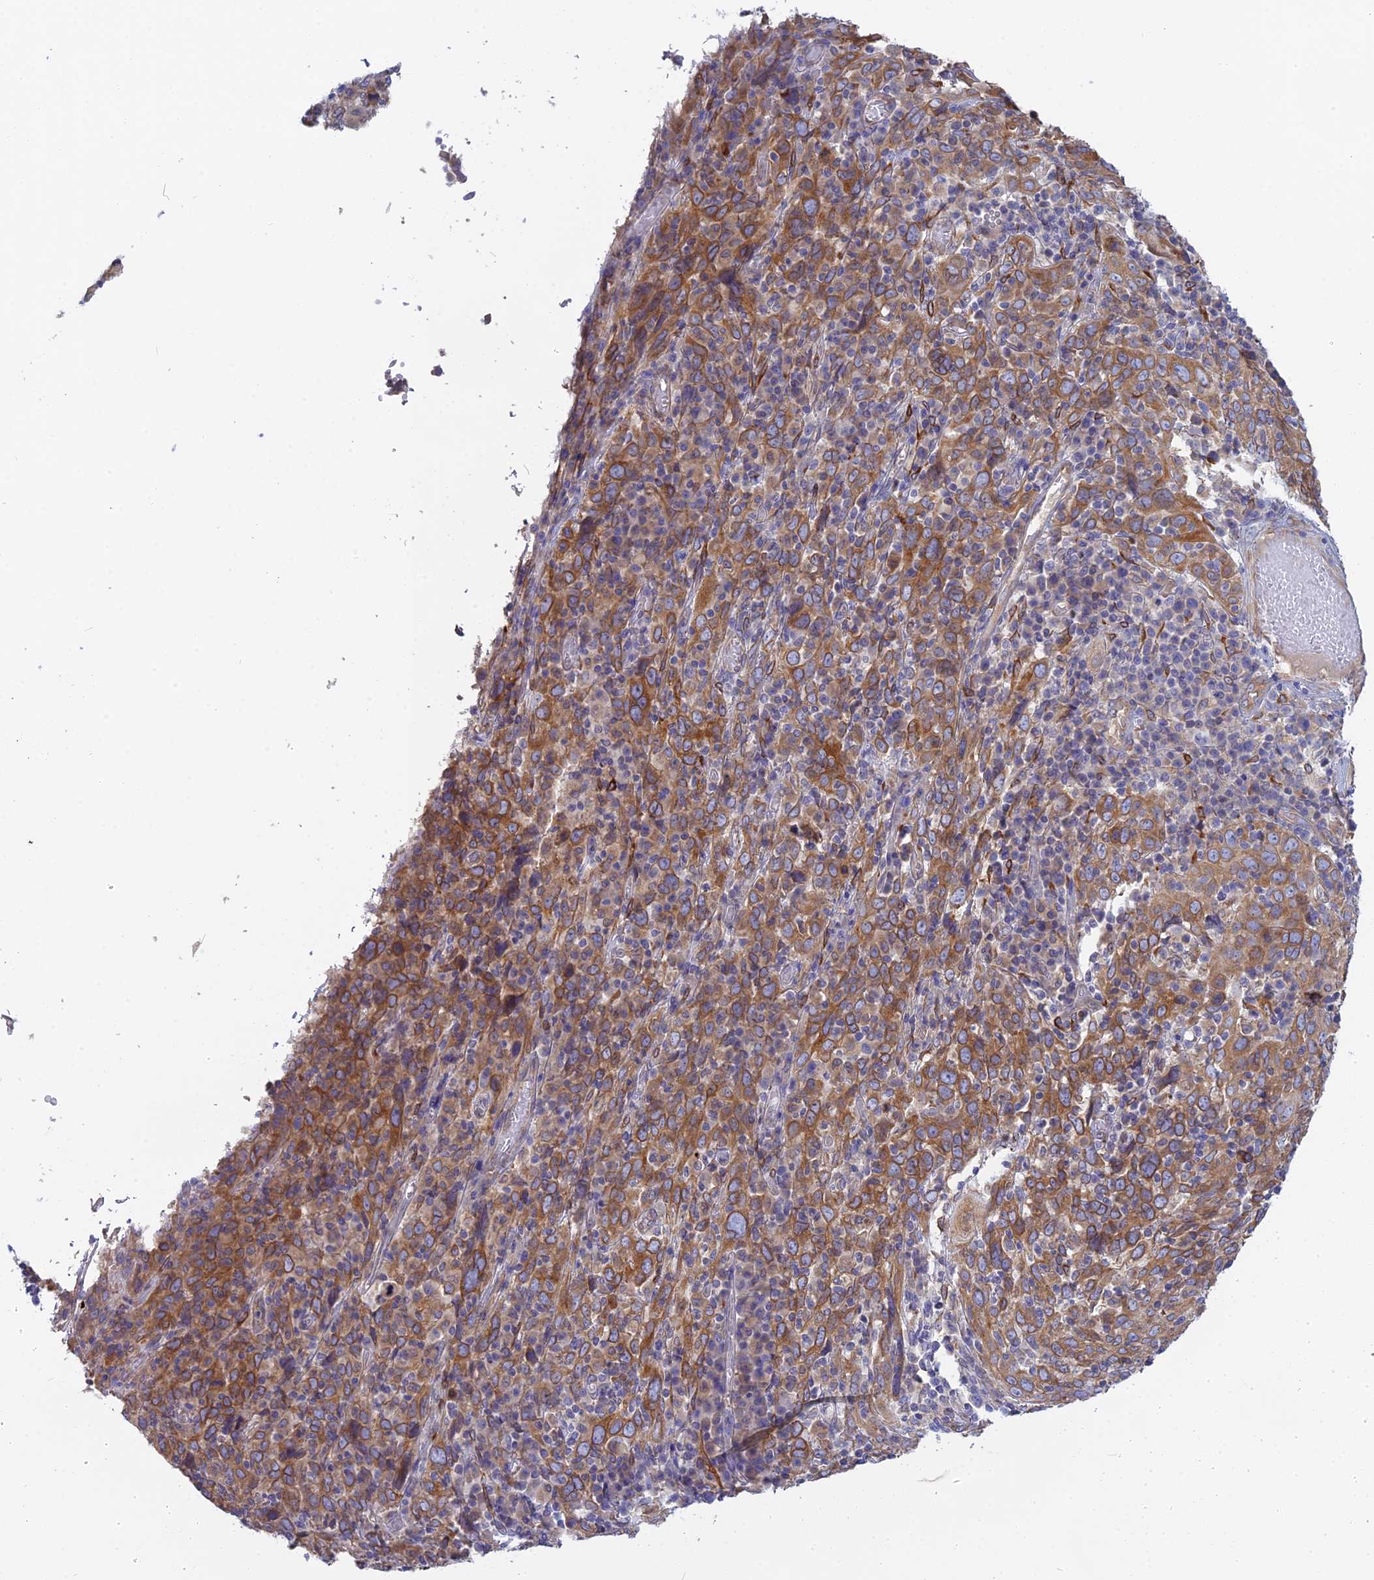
{"staining": {"intensity": "moderate", "quantity": ">75%", "location": "cytoplasmic/membranous"}, "tissue": "cervical cancer", "cell_type": "Tumor cells", "image_type": "cancer", "snomed": [{"axis": "morphology", "description": "Squamous cell carcinoma, NOS"}, {"axis": "topography", "description": "Cervix"}], "caption": "Immunohistochemical staining of cervical cancer (squamous cell carcinoma) reveals moderate cytoplasmic/membranous protein staining in approximately >75% of tumor cells. (IHC, brightfield microscopy, high magnification).", "gene": "TLCD1", "patient": {"sex": "female", "age": 46}}